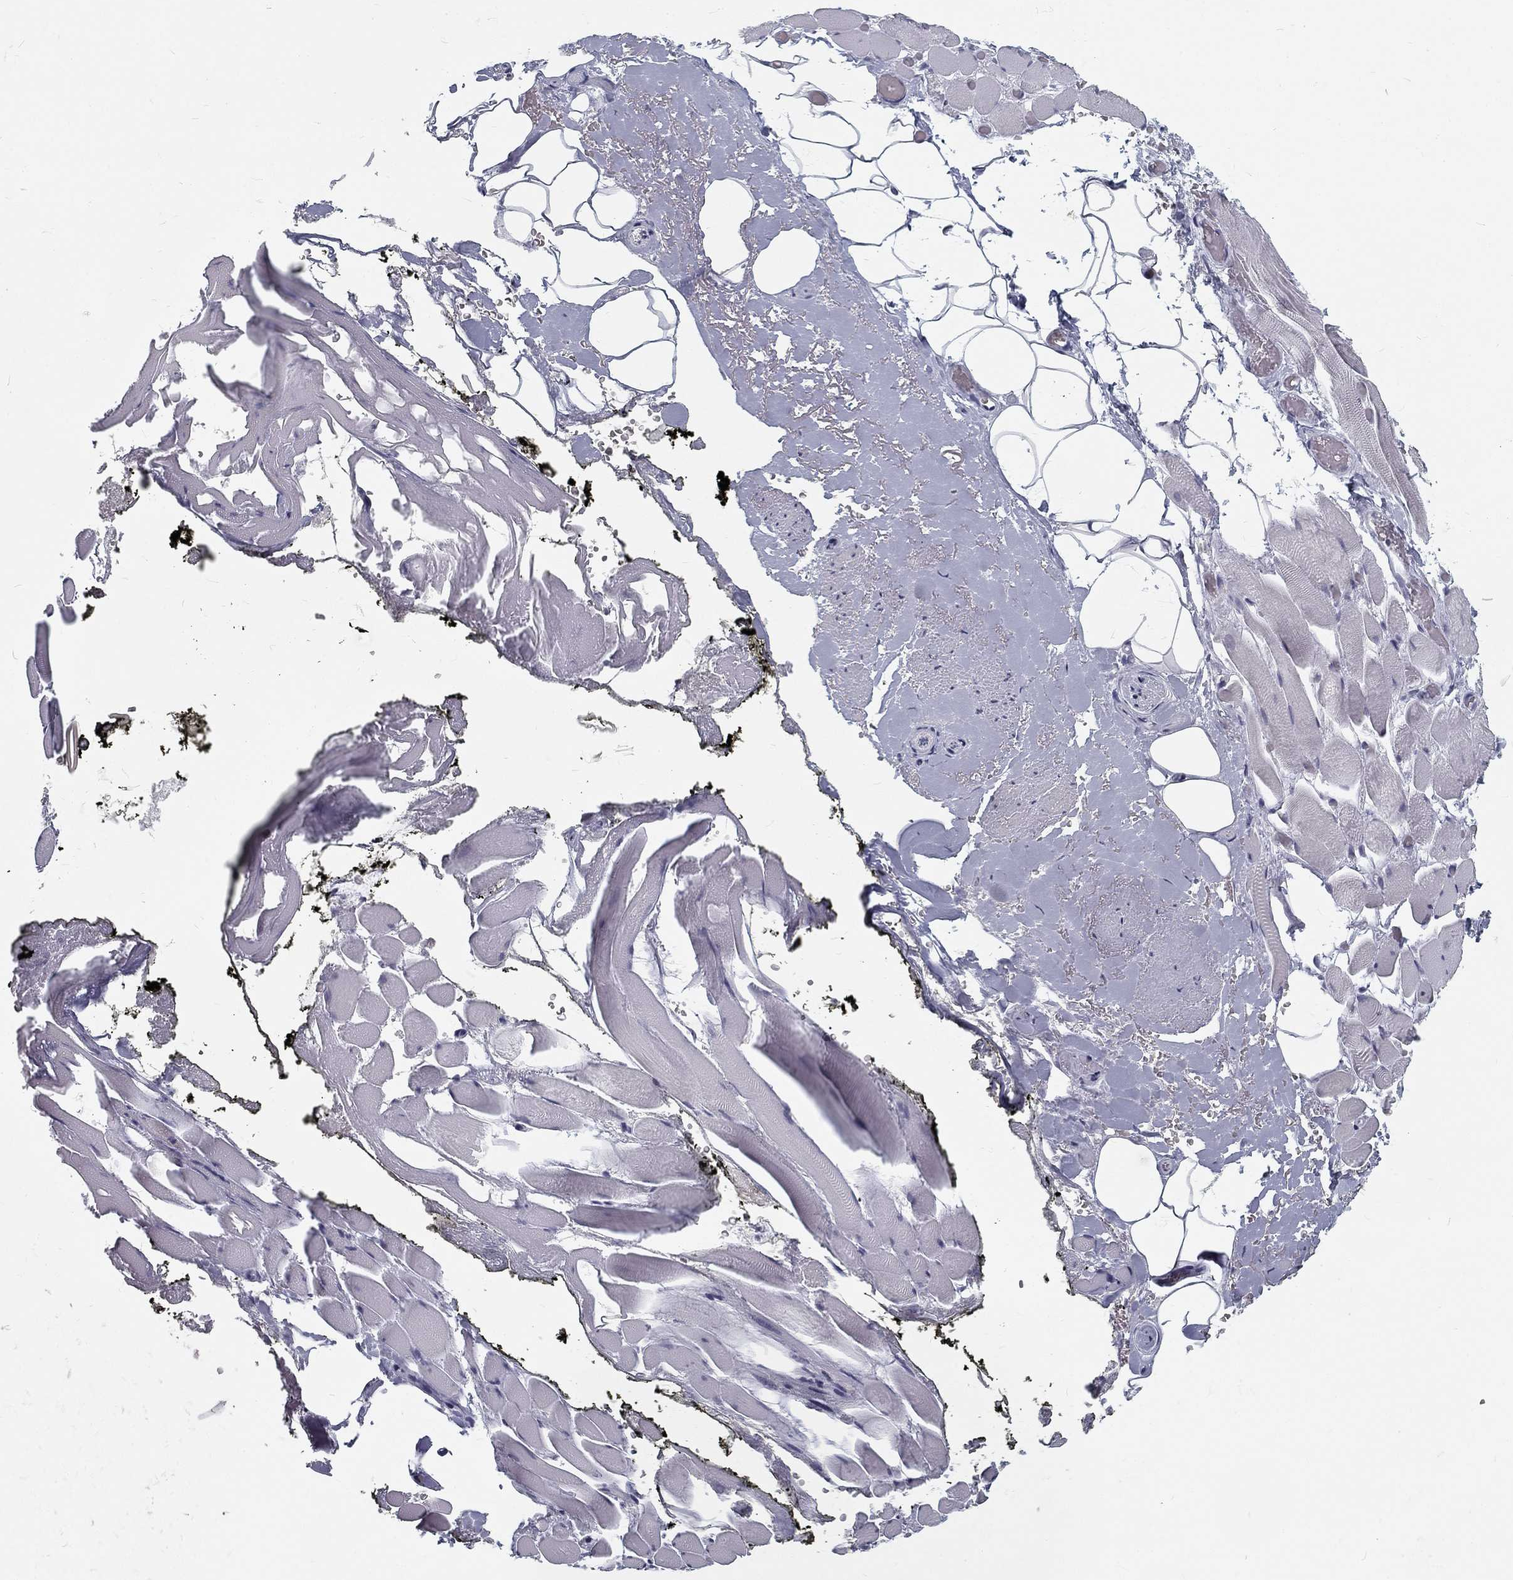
{"staining": {"intensity": "negative", "quantity": "none", "location": "none"}, "tissue": "adipose tissue", "cell_type": "Adipocytes", "image_type": "normal", "snomed": [{"axis": "morphology", "description": "Normal tissue, NOS"}, {"axis": "topography", "description": "Anal"}, {"axis": "topography", "description": "Peripheral nerve tissue"}], "caption": "Benign adipose tissue was stained to show a protein in brown. There is no significant staining in adipocytes.", "gene": "SNORC", "patient": {"sex": "male", "age": 53}}